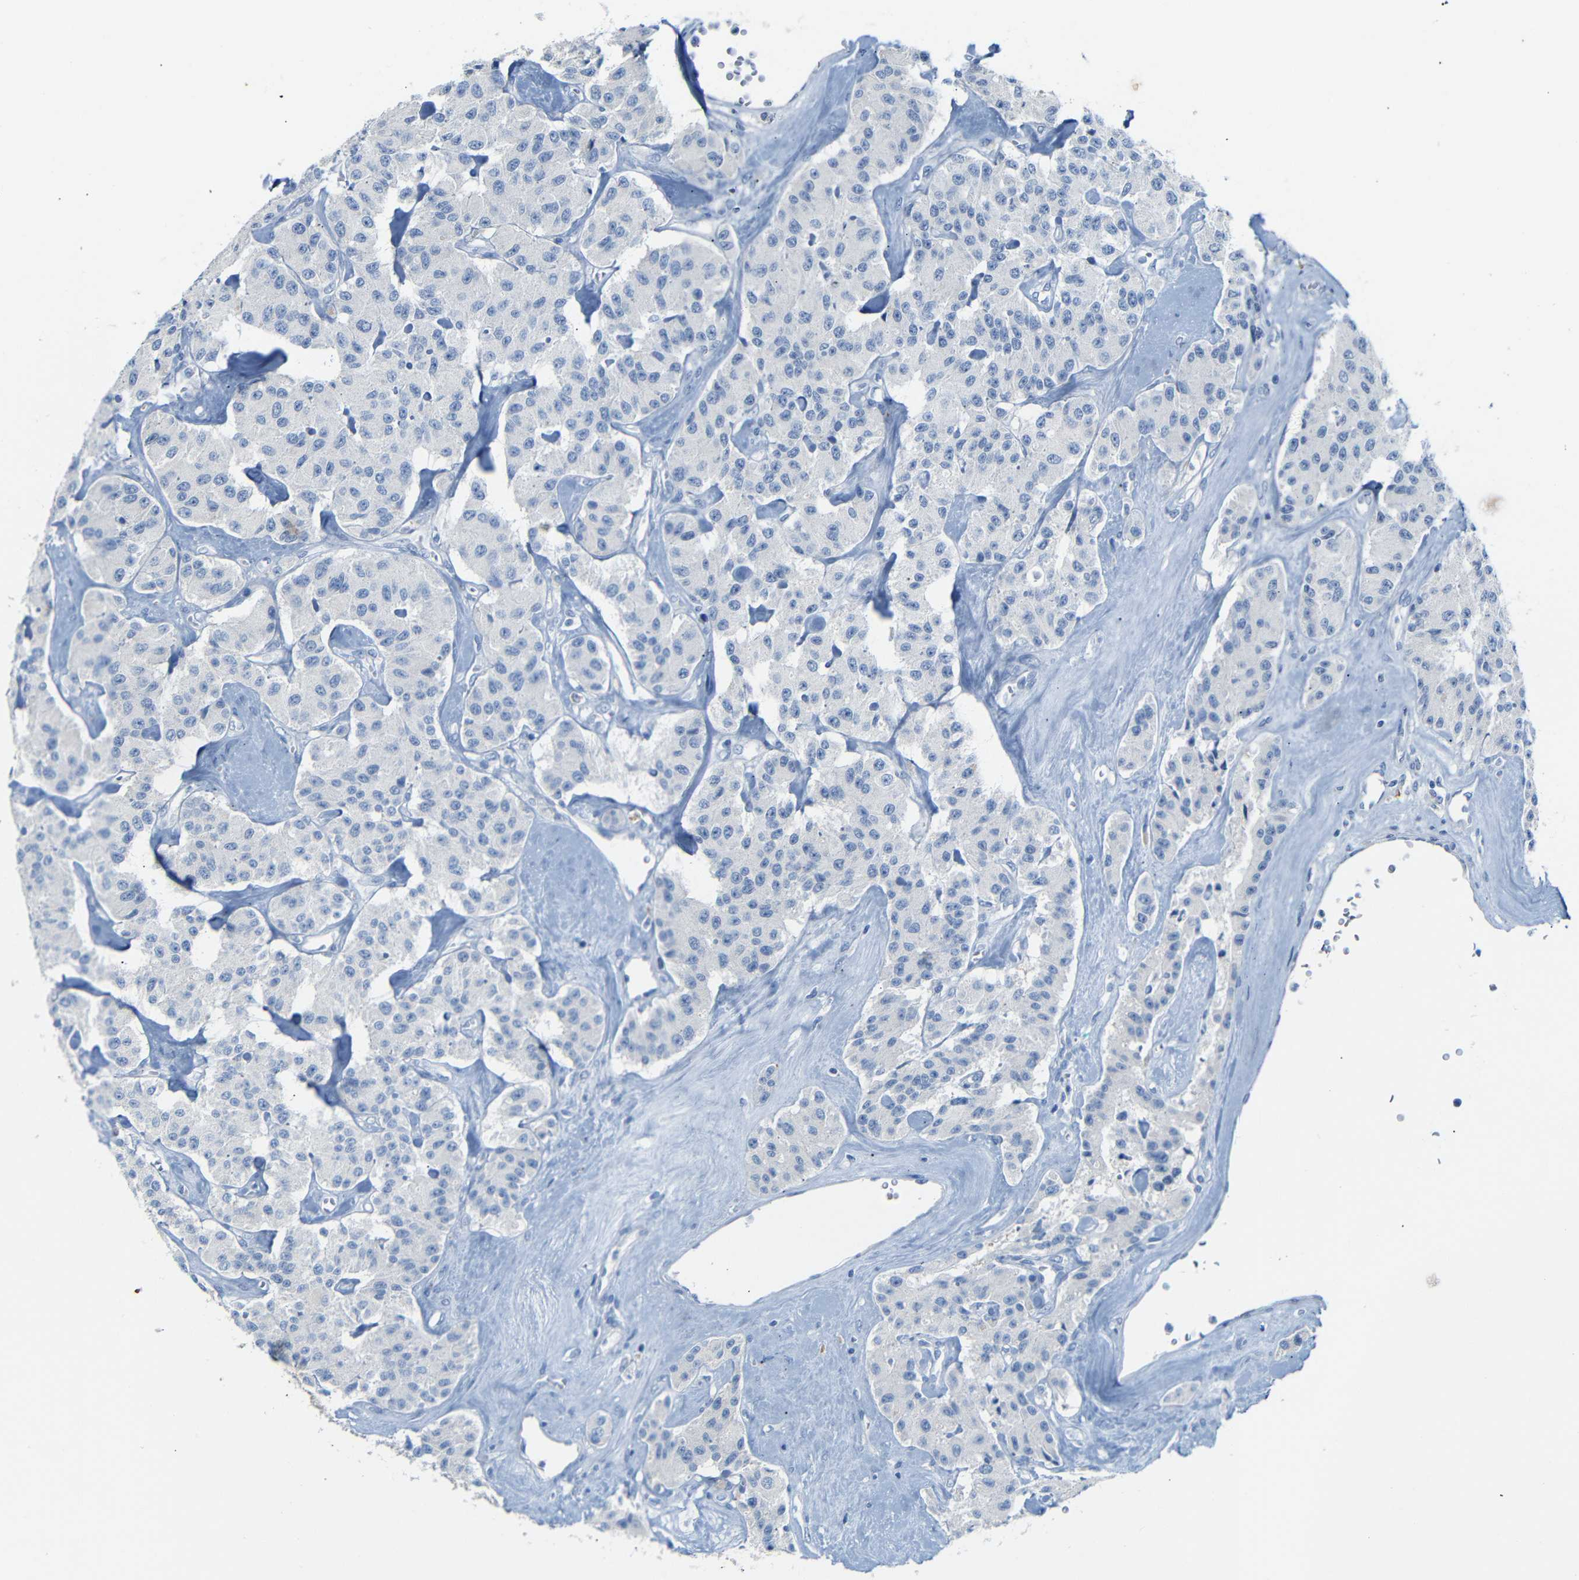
{"staining": {"intensity": "negative", "quantity": "none", "location": "none"}, "tissue": "carcinoid", "cell_type": "Tumor cells", "image_type": "cancer", "snomed": [{"axis": "morphology", "description": "Carcinoid, malignant, NOS"}, {"axis": "topography", "description": "Pancreas"}], "caption": "Immunohistochemistry (IHC) micrograph of human carcinoid stained for a protein (brown), which displays no positivity in tumor cells. The staining was performed using DAB to visualize the protein expression in brown, while the nuclei were stained in blue with hematoxylin (Magnification: 20x).", "gene": "FCRL1", "patient": {"sex": "male", "age": 41}}